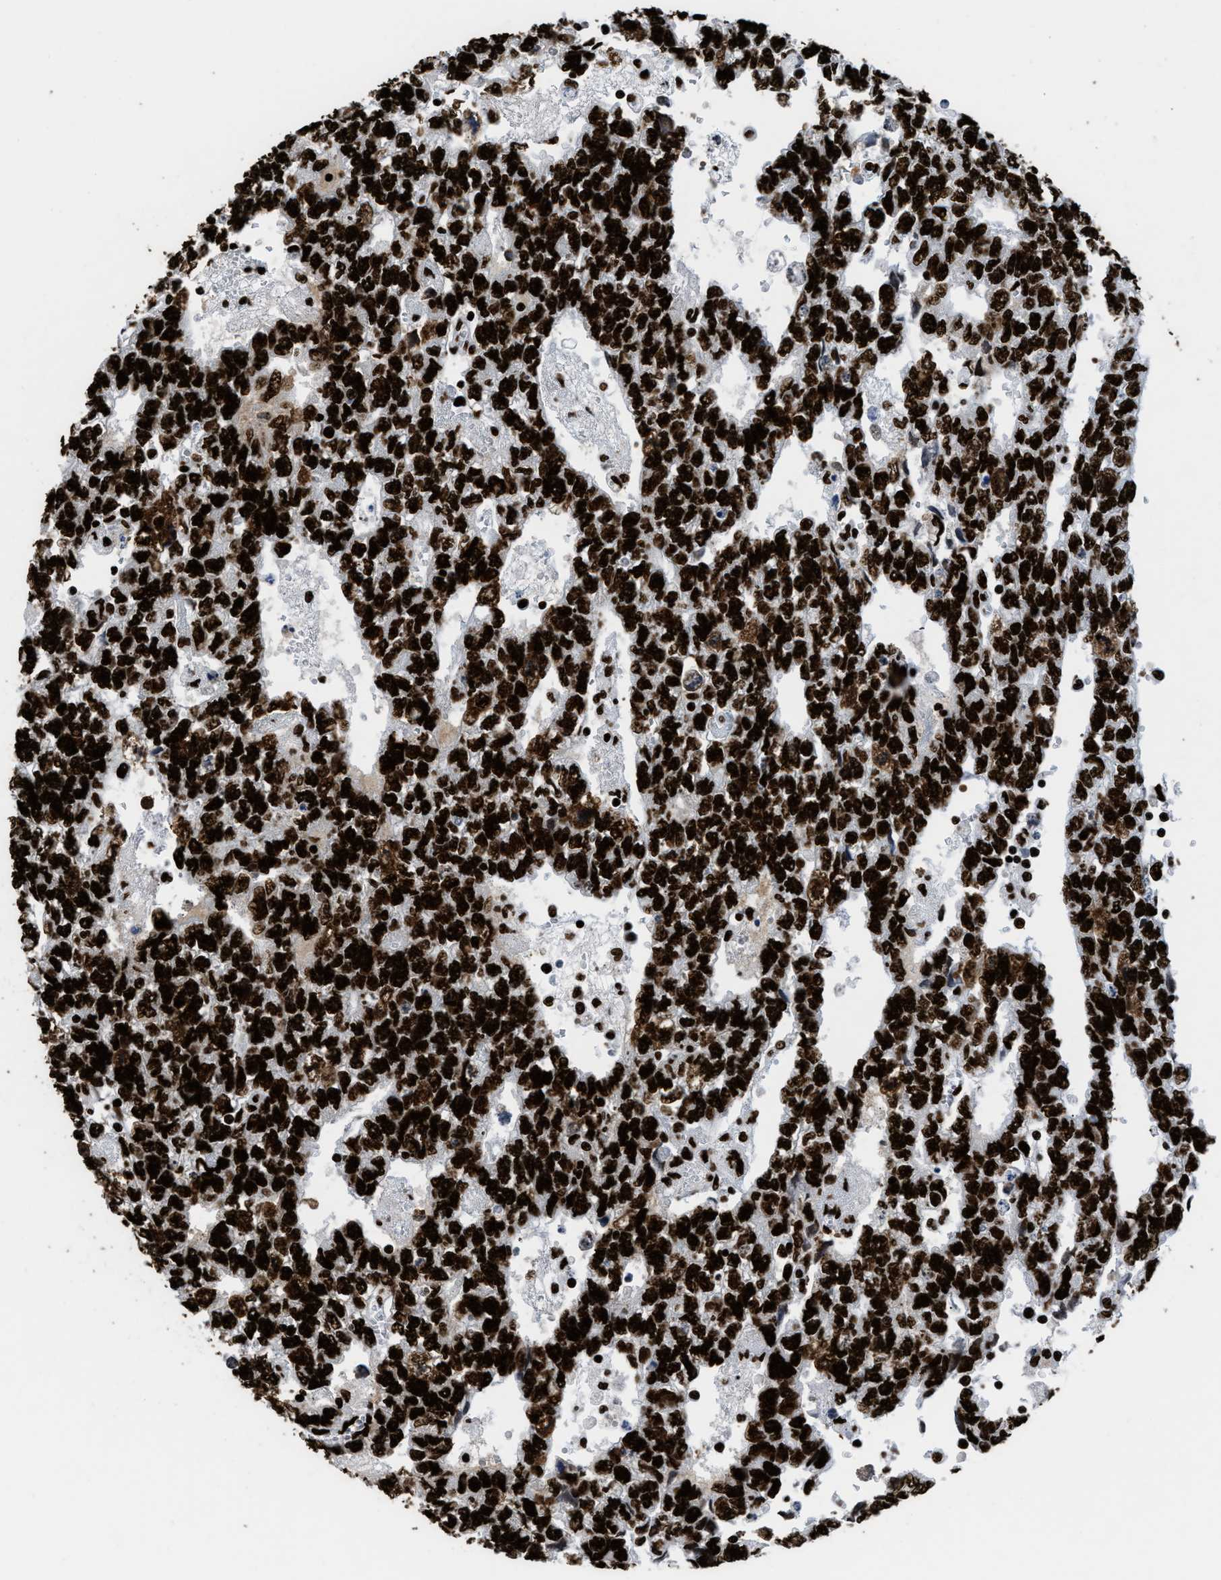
{"staining": {"intensity": "strong", "quantity": ">75%", "location": "nuclear"}, "tissue": "testis cancer", "cell_type": "Tumor cells", "image_type": "cancer", "snomed": [{"axis": "morphology", "description": "Seminoma, NOS"}, {"axis": "morphology", "description": "Carcinoma, Embryonal, NOS"}, {"axis": "topography", "description": "Testis"}], "caption": "A high-resolution histopathology image shows immunohistochemistry staining of seminoma (testis), which displays strong nuclear expression in approximately >75% of tumor cells.", "gene": "HNRNPM", "patient": {"sex": "male", "age": 38}}